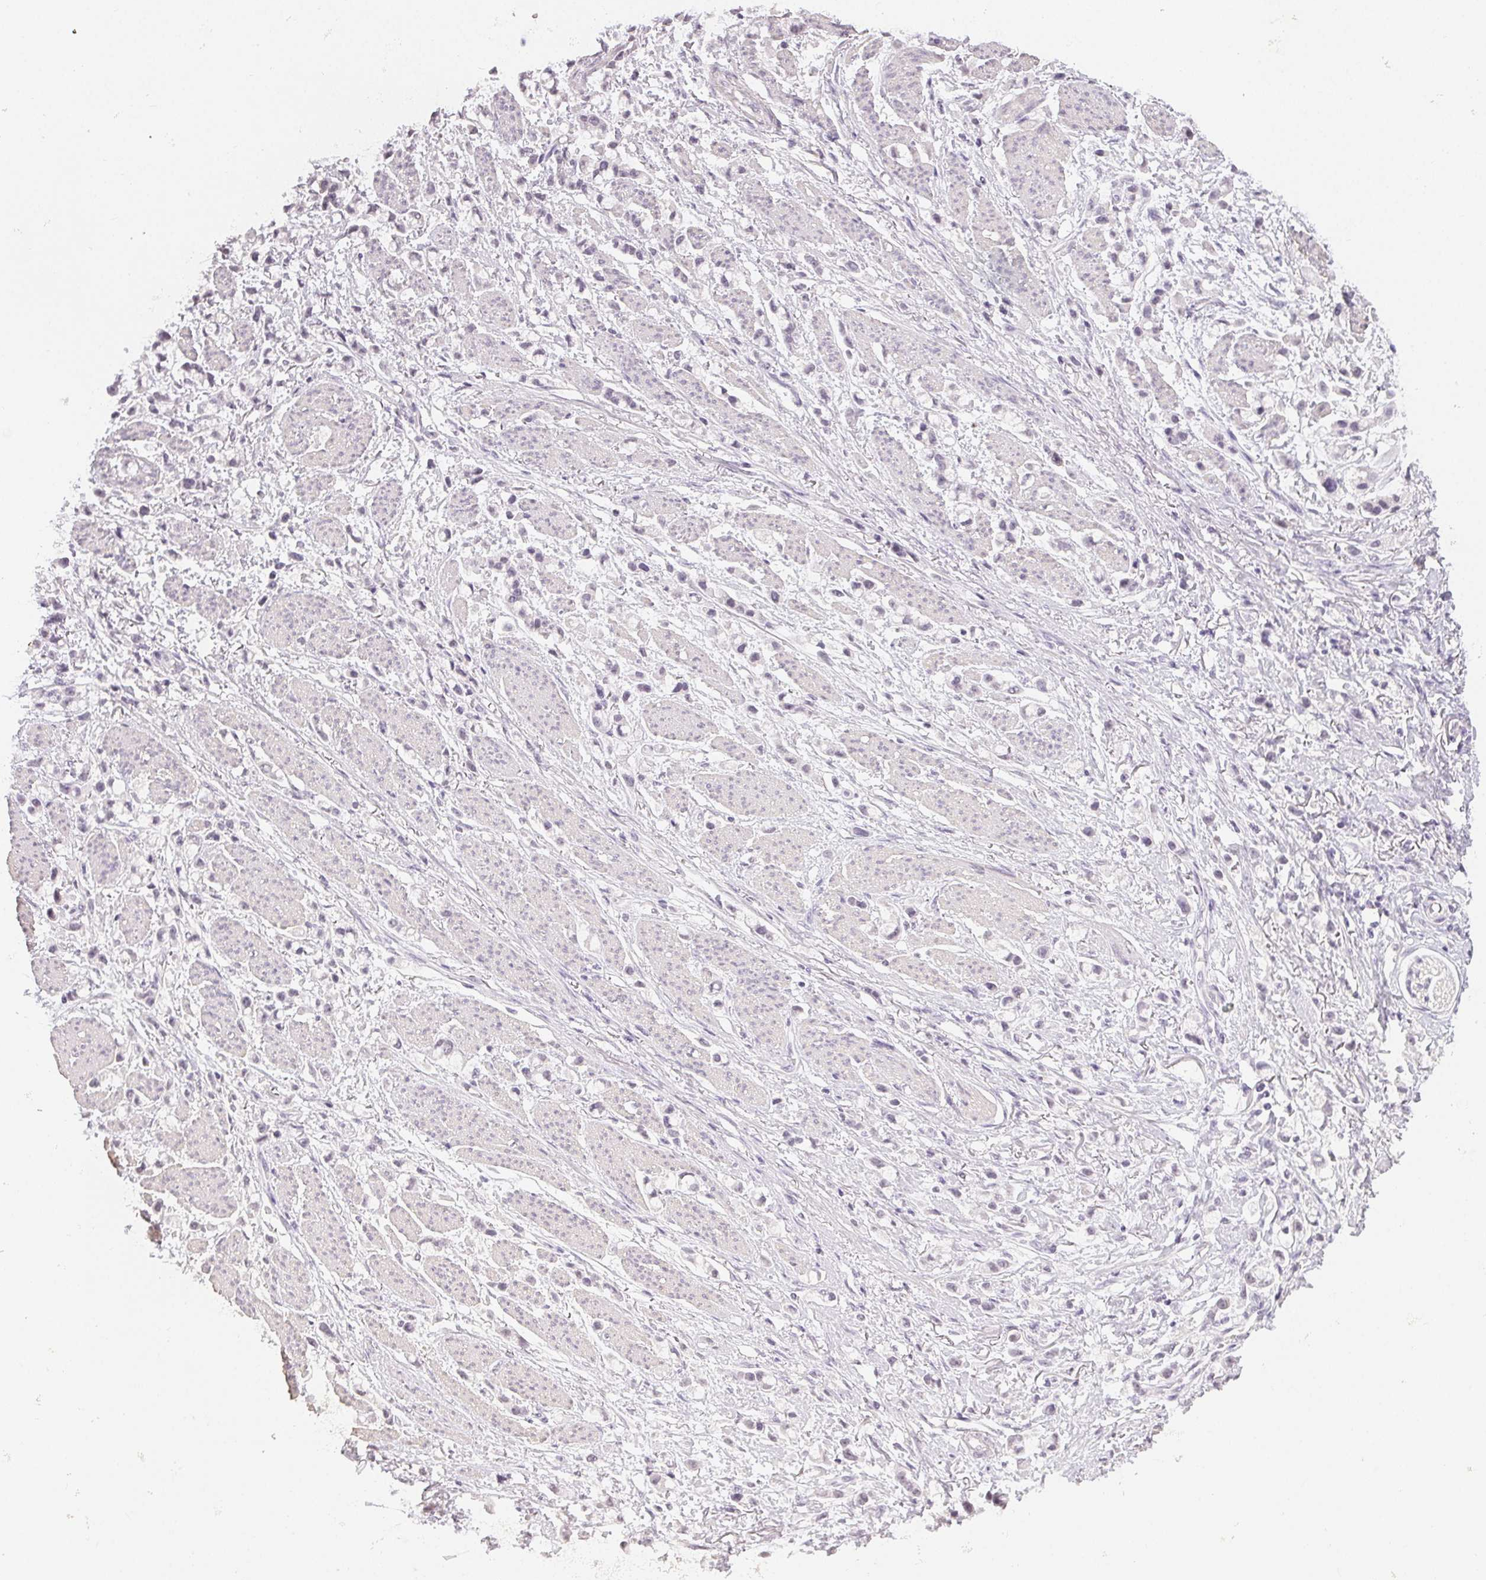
{"staining": {"intensity": "negative", "quantity": "none", "location": "none"}, "tissue": "stomach cancer", "cell_type": "Tumor cells", "image_type": "cancer", "snomed": [{"axis": "morphology", "description": "Adenocarcinoma, NOS"}, {"axis": "topography", "description": "Stomach"}], "caption": "An immunohistochemistry photomicrograph of stomach cancer (adenocarcinoma) is shown. There is no staining in tumor cells of stomach cancer (adenocarcinoma).", "gene": "TMEM174", "patient": {"sex": "female", "age": 81}}